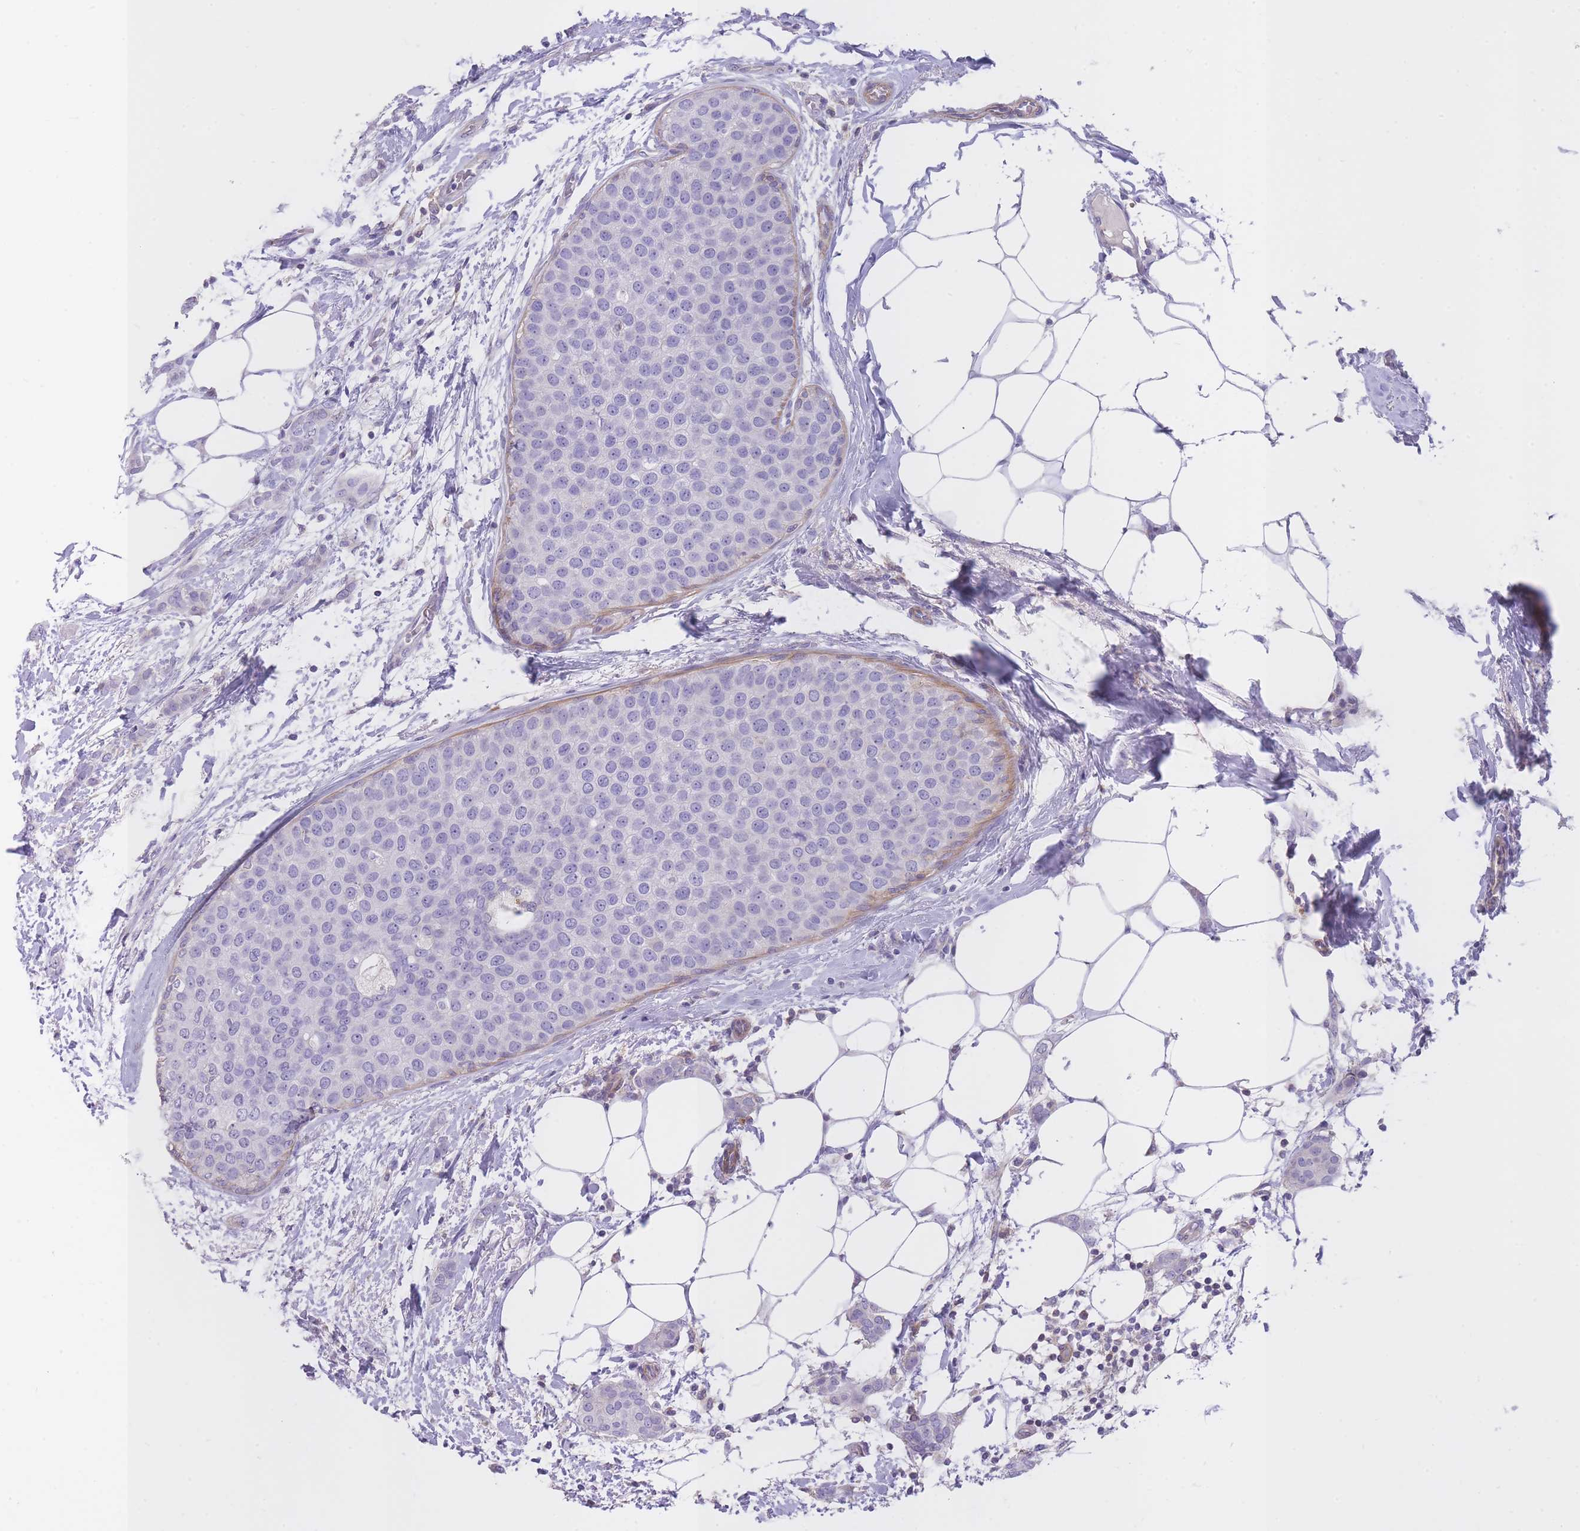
{"staining": {"intensity": "negative", "quantity": "none", "location": "none"}, "tissue": "breast cancer", "cell_type": "Tumor cells", "image_type": "cancer", "snomed": [{"axis": "morphology", "description": "Duct carcinoma"}, {"axis": "topography", "description": "Breast"}], "caption": "DAB immunohistochemical staining of intraductal carcinoma (breast) shows no significant positivity in tumor cells.", "gene": "LDB3", "patient": {"sex": "female", "age": 72}}